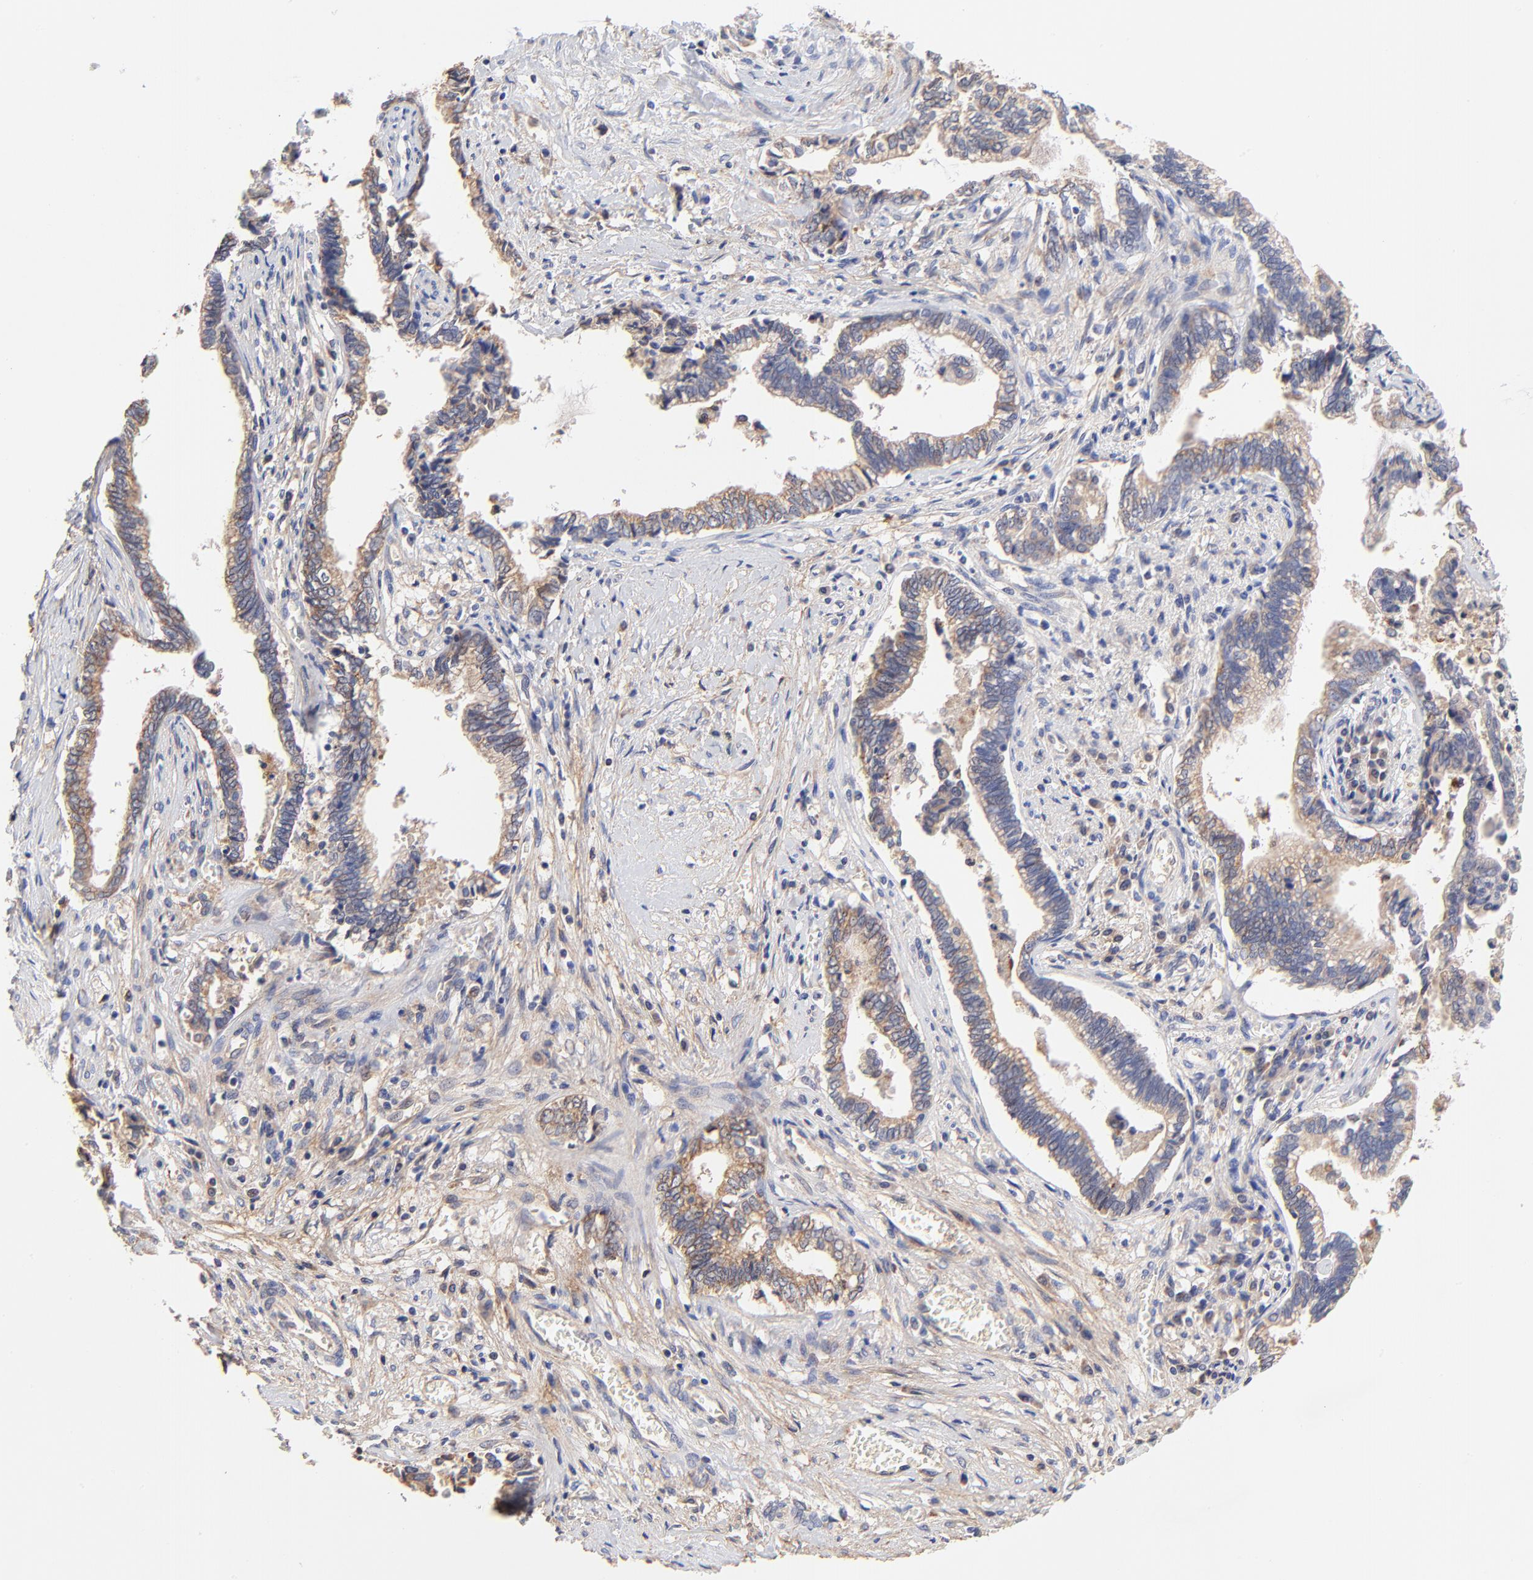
{"staining": {"intensity": "weak", "quantity": ">75%", "location": "cytoplasmic/membranous"}, "tissue": "liver cancer", "cell_type": "Tumor cells", "image_type": "cancer", "snomed": [{"axis": "morphology", "description": "Cholangiocarcinoma"}, {"axis": "topography", "description": "Liver"}], "caption": "Cholangiocarcinoma (liver) stained with DAB (3,3'-diaminobenzidine) immunohistochemistry (IHC) demonstrates low levels of weak cytoplasmic/membranous staining in about >75% of tumor cells.", "gene": "PTK7", "patient": {"sex": "male", "age": 57}}